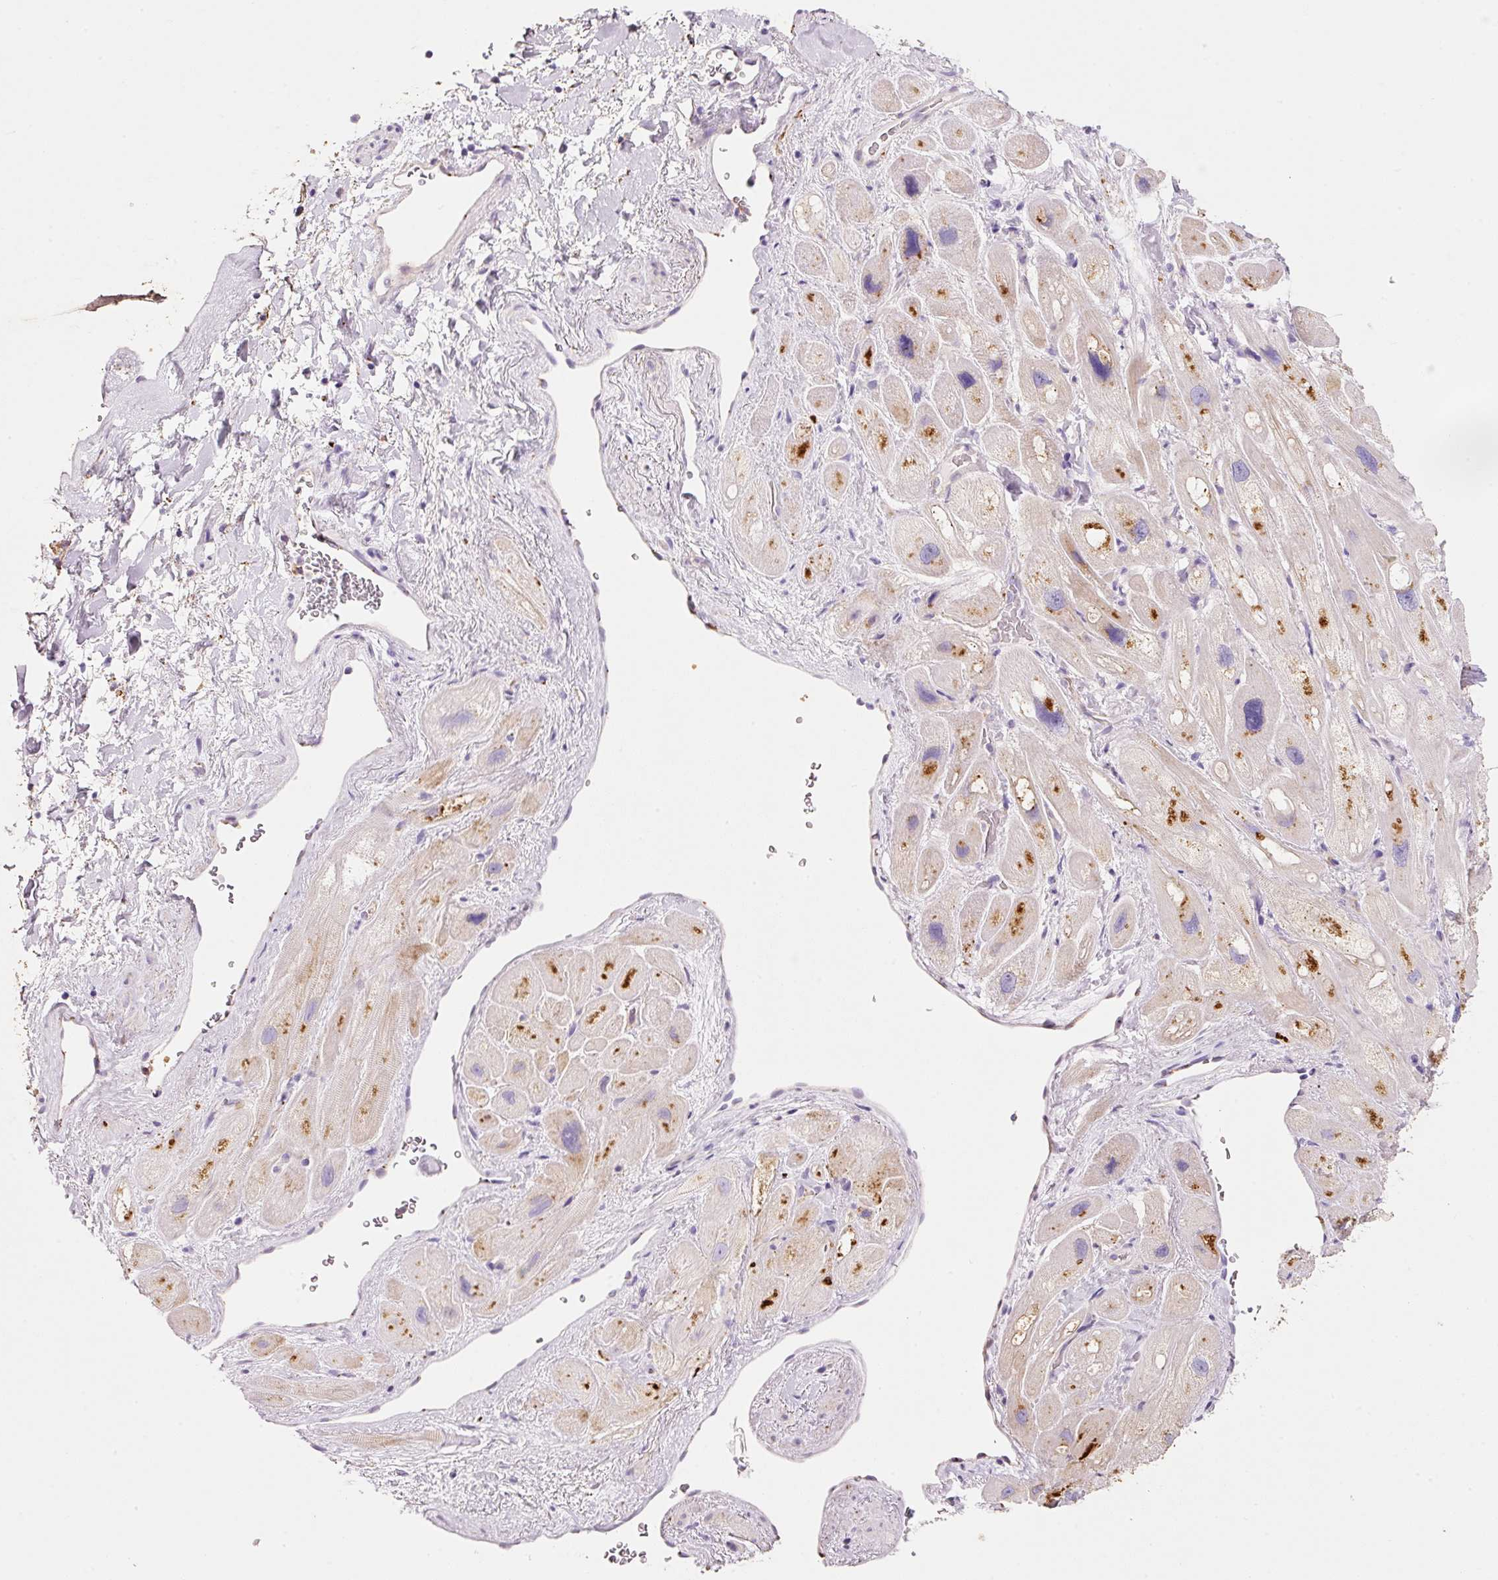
{"staining": {"intensity": "moderate", "quantity": "25%-75%", "location": "cytoplasmic/membranous"}, "tissue": "heart muscle", "cell_type": "Cardiomyocytes", "image_type": "normal", "snomed": [{"axis": "morphology", "description": "Normal tissue, NOS"}, {"axis": "topography", "description": "Heart"}], "caption": "This histopathology image displays immunohistochemistry staining of unremarkable heart muscle, with medium moderate cytoplasmic/membranous staining in approximately 25%-75% of cardiomyocytes.", "gene": "TMC8", "patient": {"sex": "male", "age": 49}}